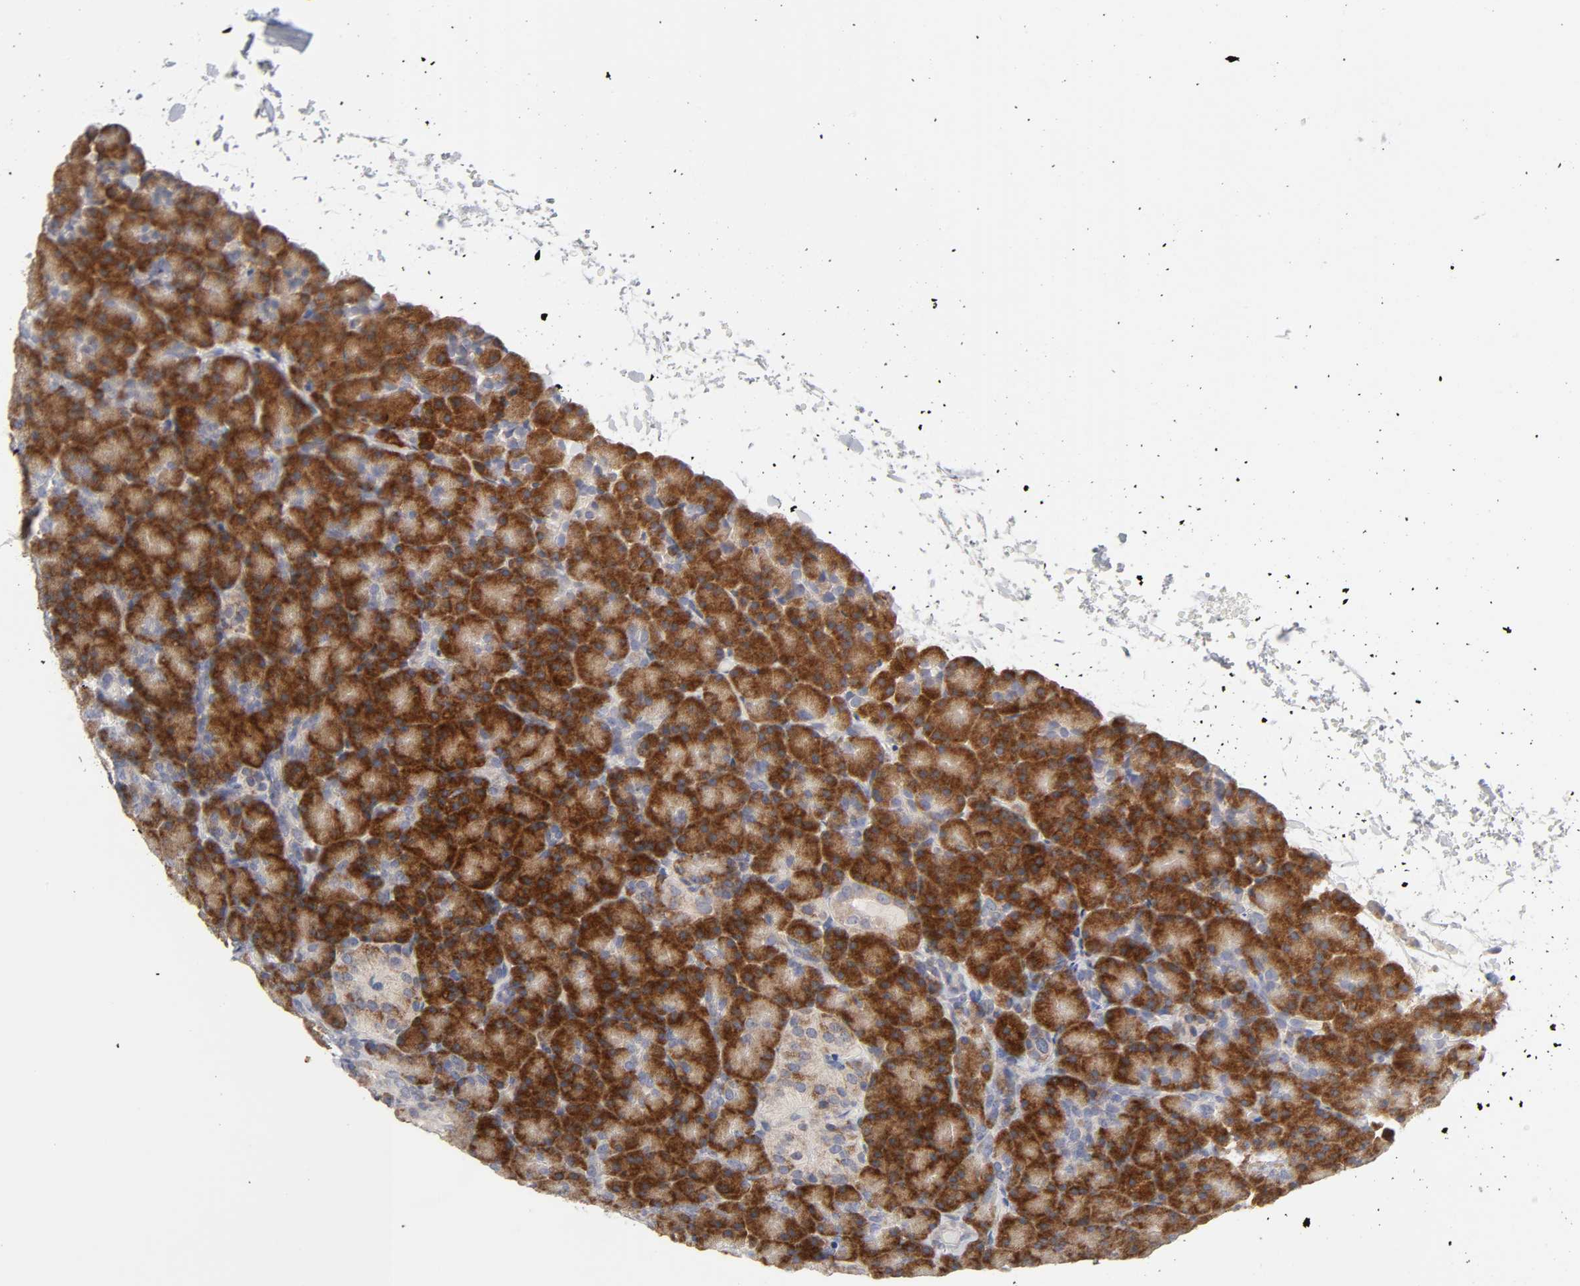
{"staining": {"intensity": "strong", "quantity": ">75%", "location": "cytoplasmic/membranous"}, "tissue": "pancreas", "cell_type": "Exocrine glandular cells", "image_type": "normal", "snomed": [{"axis": "morphology", "description": "Normal tissue, NOS"}, {"axis": "topography", "description": "Pancreas"}], "caption": "Brown immunohistochemical staining in unremarkable pancreas demonstrates strong cytoplasmic/membranous positivity in approximately >75% of exocrine glandular cells.", "gene": "IL4R", "patient": {"sex": "female", "age": 43}}